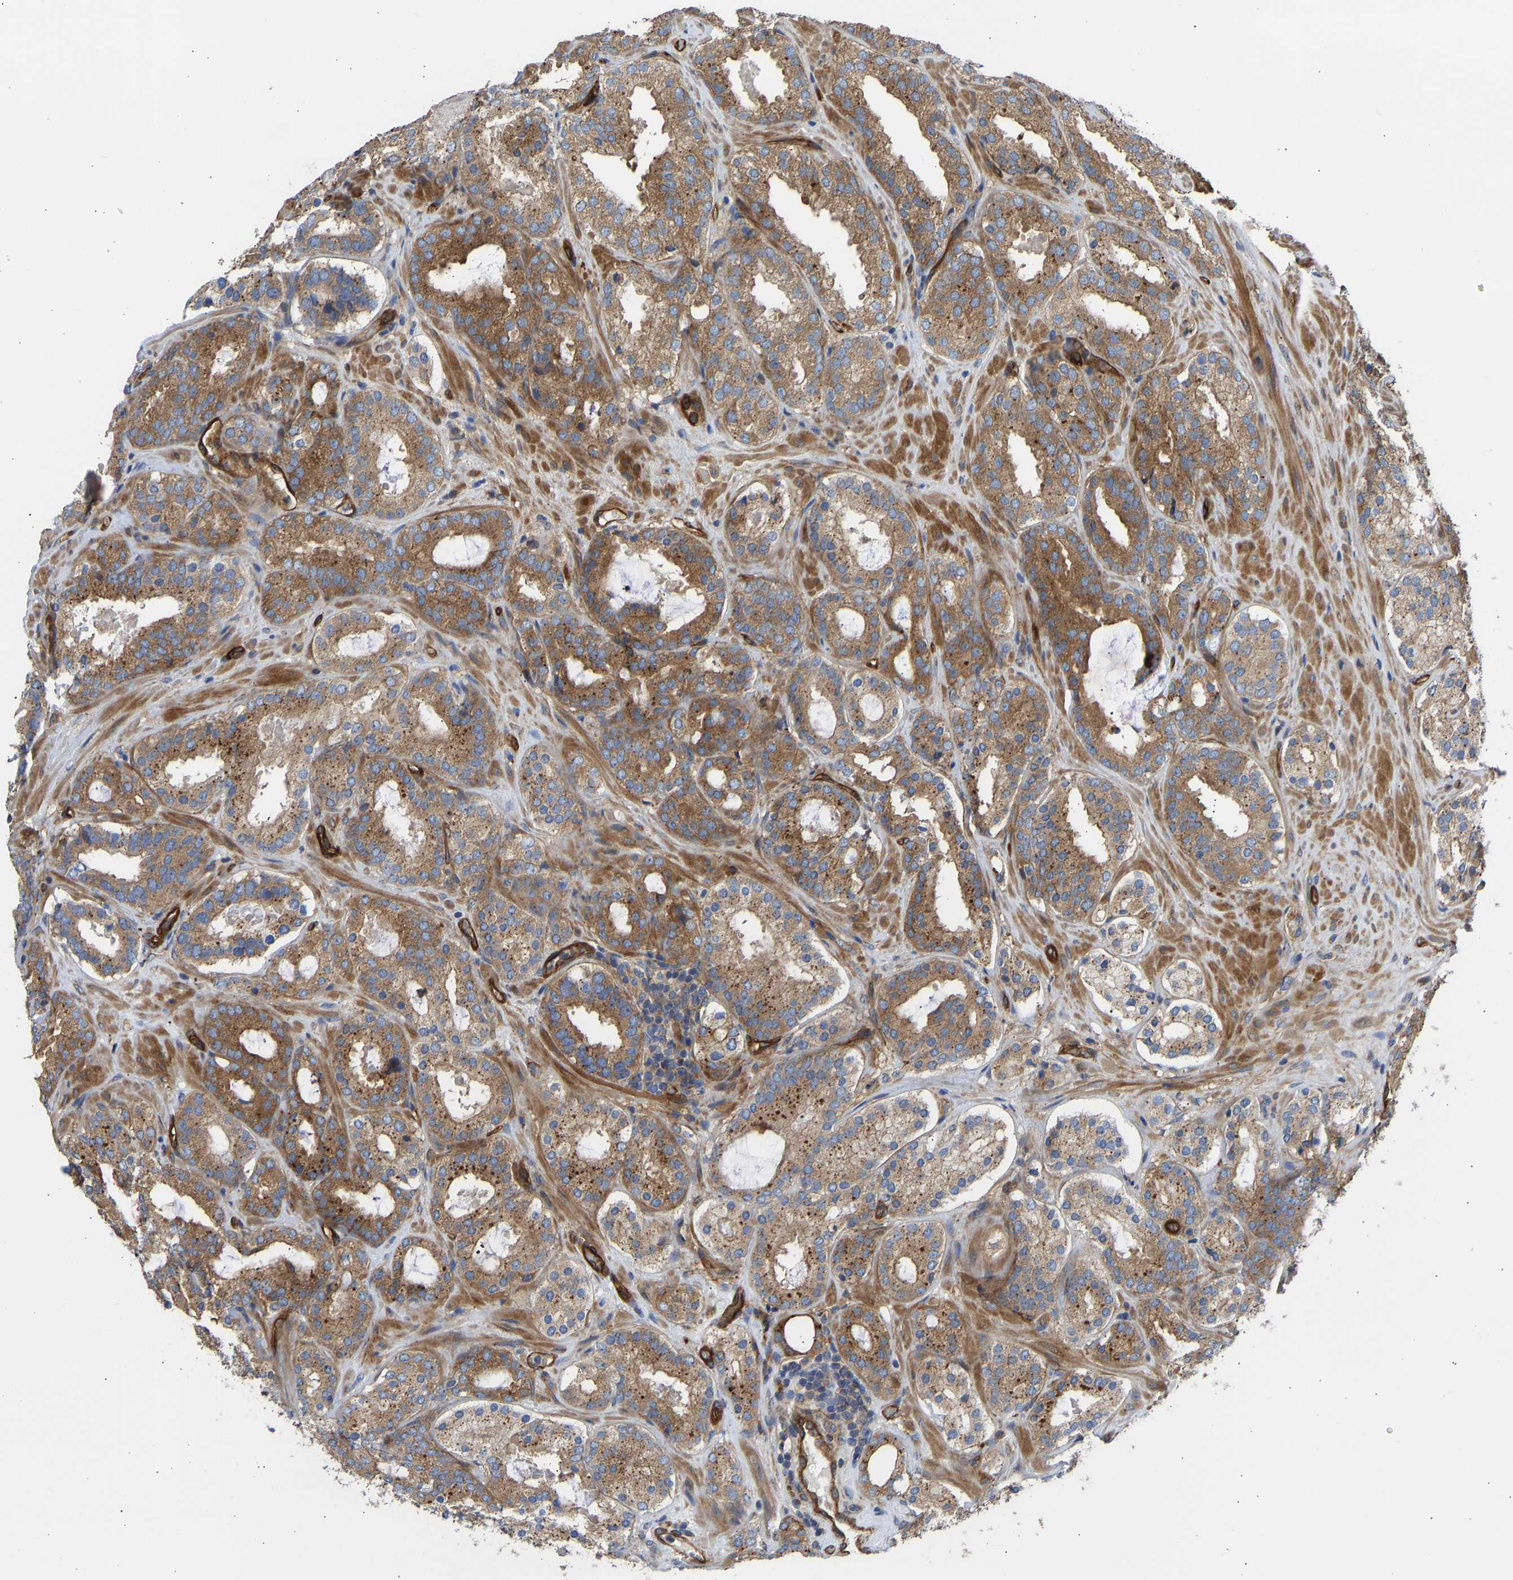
{"staining": {"intensity": "moderate", "quantity": ">75%", "location": "cytoplasmic/membranous"}, "tissue": "prostate cancer", "cell_type": "Tumor cells", "image_type": "cancer", "snomed": [{"axis": "morphology", "description": "Adenocarcinoma, Low grade"}, {"axis": "topography", "description": "Prostate"}], "caption": "Protein expression analysis of adenocarcinoma (low-grade) (prostate) displays moderate cytoplasmic/membranous expression in about >75% of tumor cells.", "gene": "MYO1C", "patient": {"sex": "male", "age": 69}}